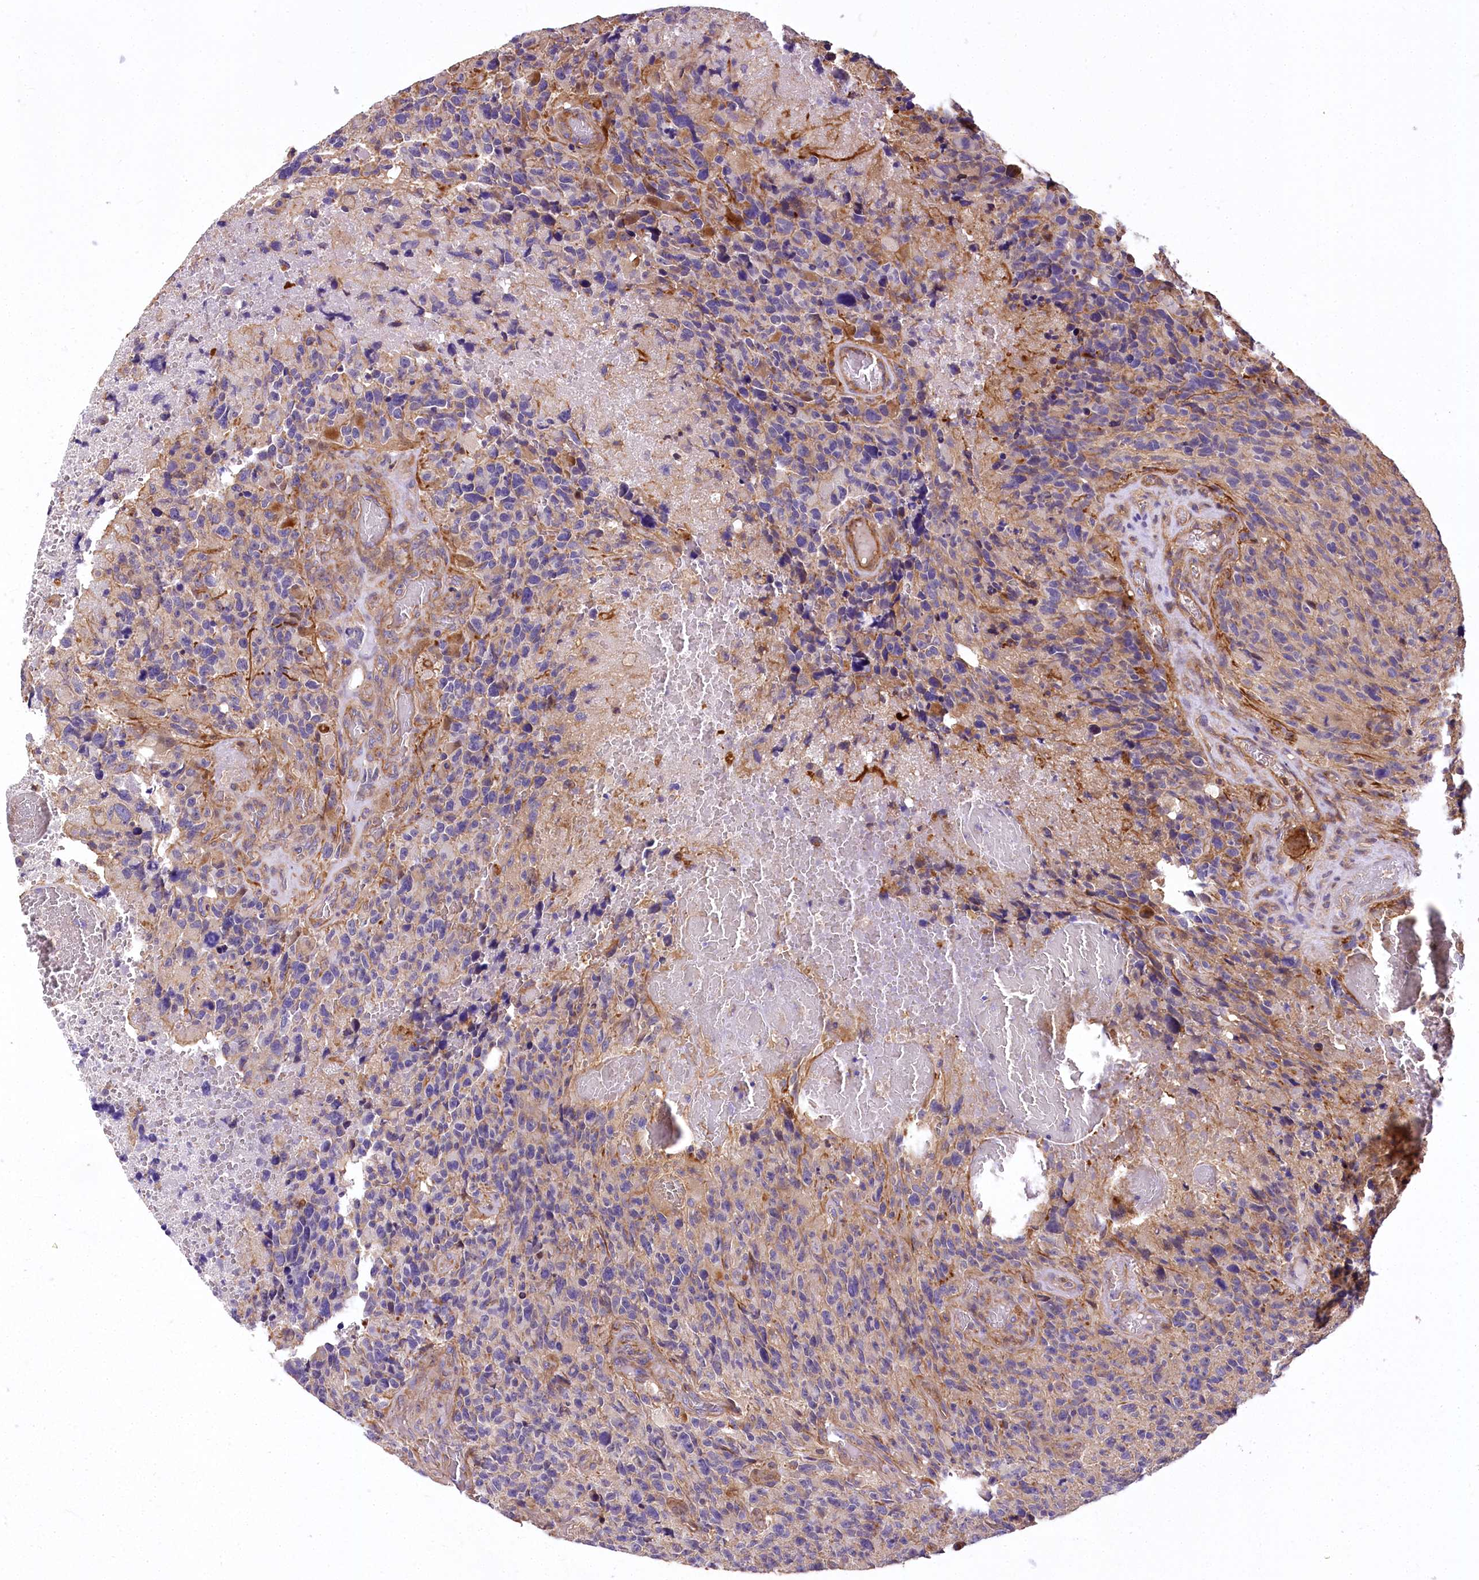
{"staining": {"intensity": "negative", "quantity": "none", "location": "none"}, "tissue": "glioma", "cell_type": "Tumor cells", "image_type": "cancer", "snomed": [{"axis": "morphology", "description": "Glioma, malignant, High grade"}, {"axis": "topography", "description": "Brain"}], "caption": "The histopathology image demonstrates no significant staining in tumor cells of high-grade glioma (malignant).", "gene": "DPP3", "patient": {"sex": "male", "age": 69}}